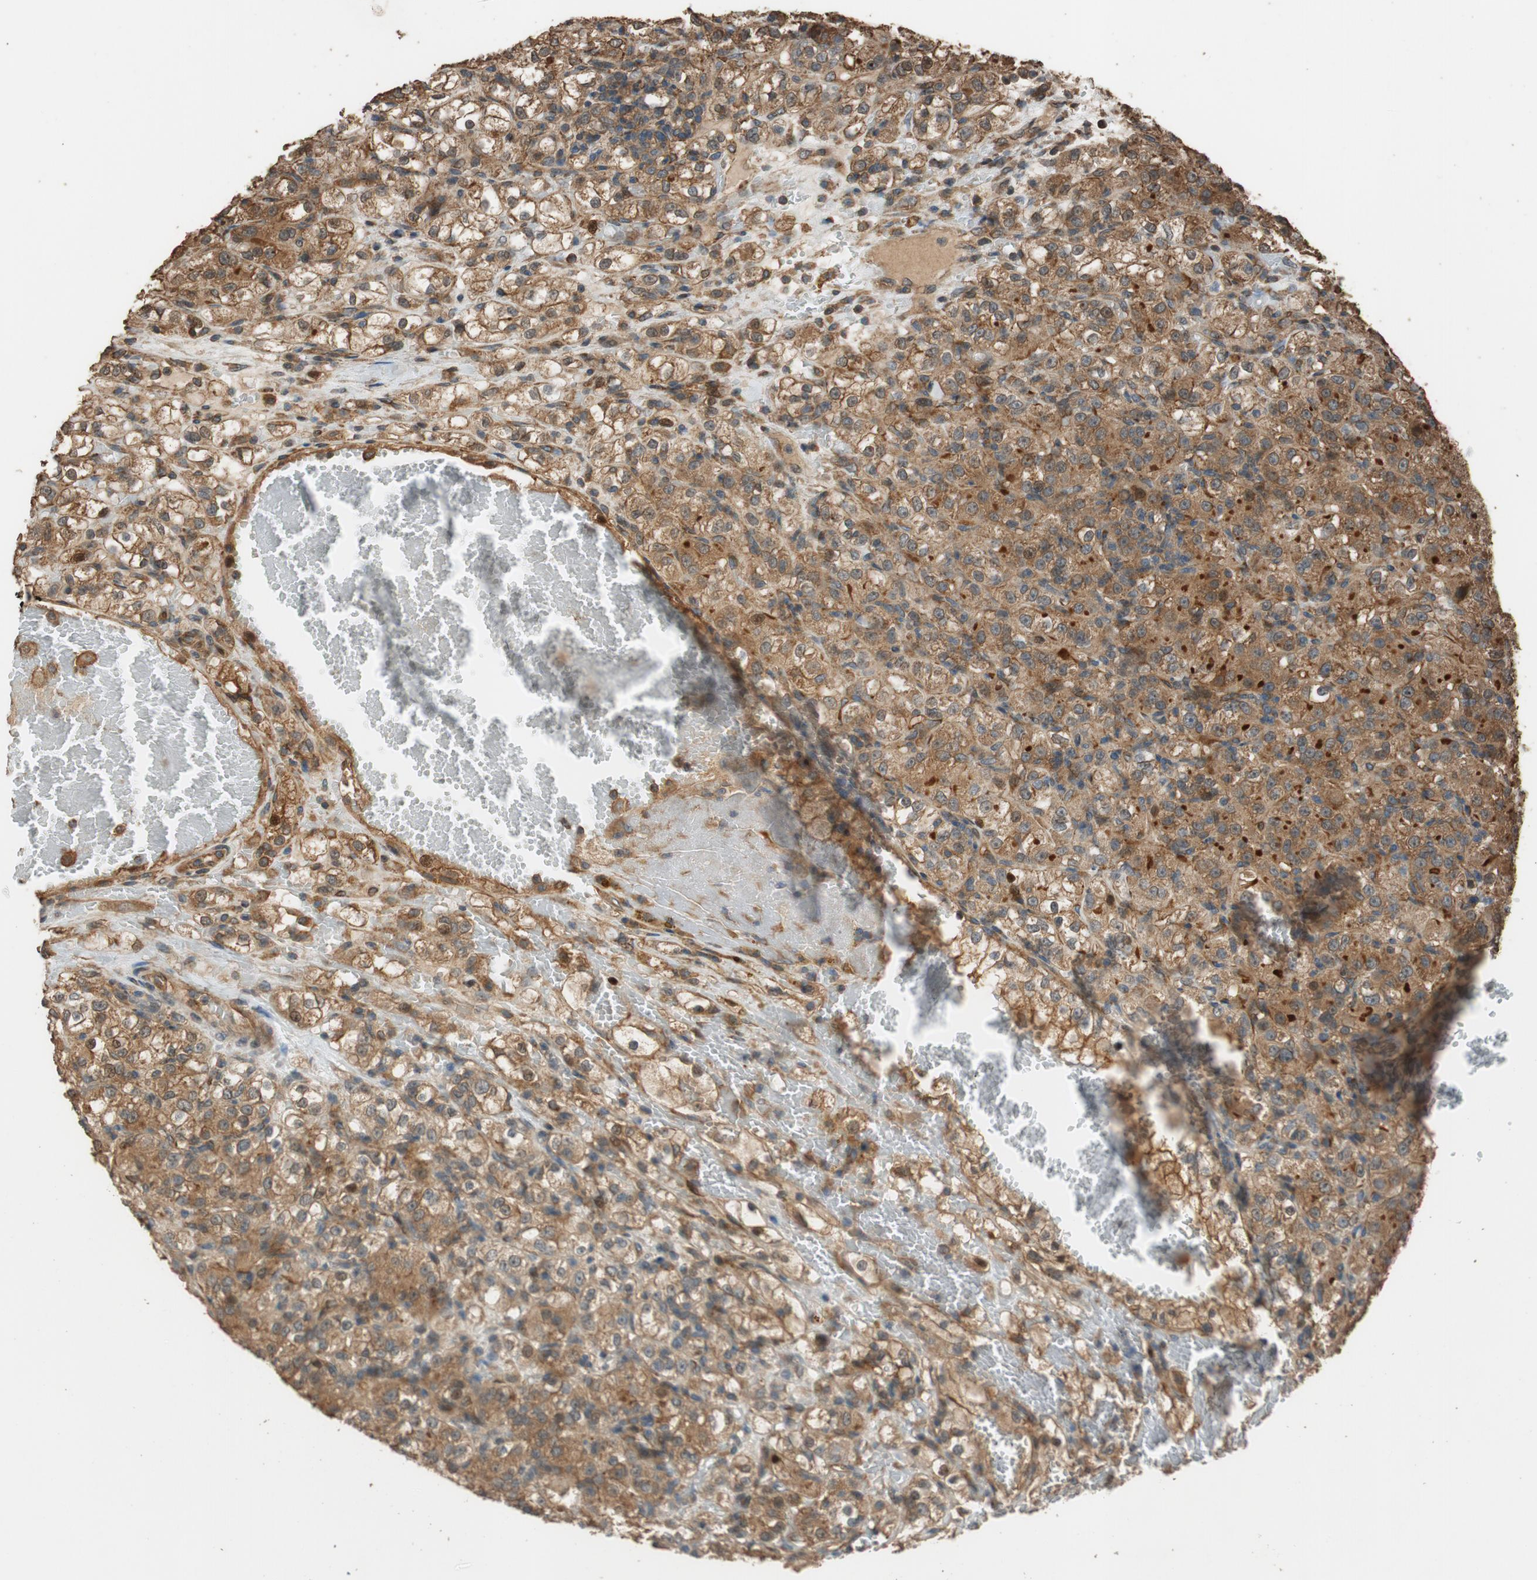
{"staining": {"intensity": "moderate", "quantity": ">75%", "location": "cytoplasmic/membranous"}, "tissue": "renal cancer", "cell_type": "Tumor cells", "image_type": "cancer", "snomed": [{"axis": "morphology", "description": "Normal tissue, NOS"}, {"axis": "morphology", "description": "Adenocarcinoma, NOS"}, {"axis": "topography", "description": "Kidney"}], "caption": "Human renal cancer (adenocarcinoma) stained for a protein (brown) reveals moderate cytoplasmic/membranous positive positivity in about >75% of tumor cells.", "gene": "MST1R", "patient": {"sex": "male", "age": 61}}